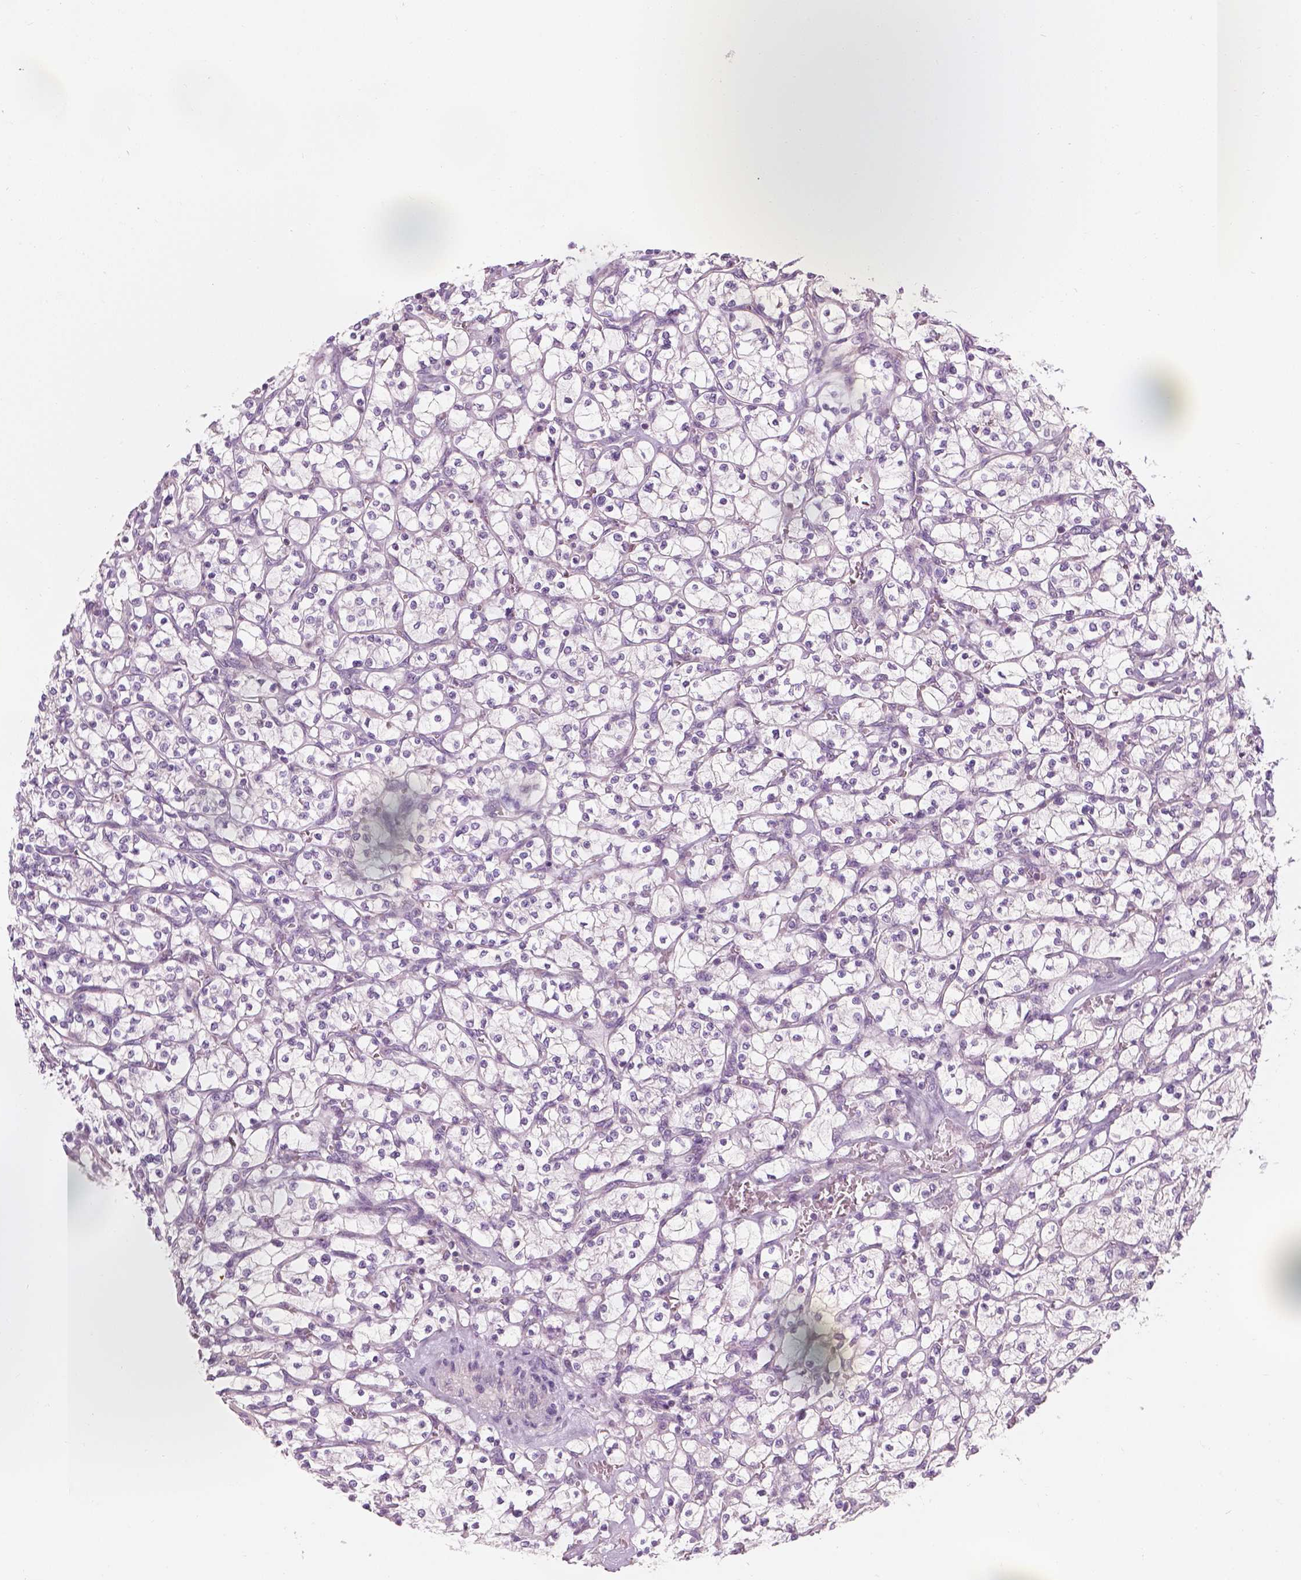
{"staining": {"intensity": "negative", "quantity": "none", "location": "none"}, "tissue": "renal cancer", "cell_type": "Tumor cells", "image_type": "cancer", "snomed": [{"axis": "morphology", "description": "Adenocarcinoma, NOS"}, {"axis": "topography", "description": "Kidney"}], "caption": "Immunohistochemical staining of renal cancer shows no significant positivity in tumor cells.", "gene": "CFAP126", "patient": {"sex": "female", "age": 64}}